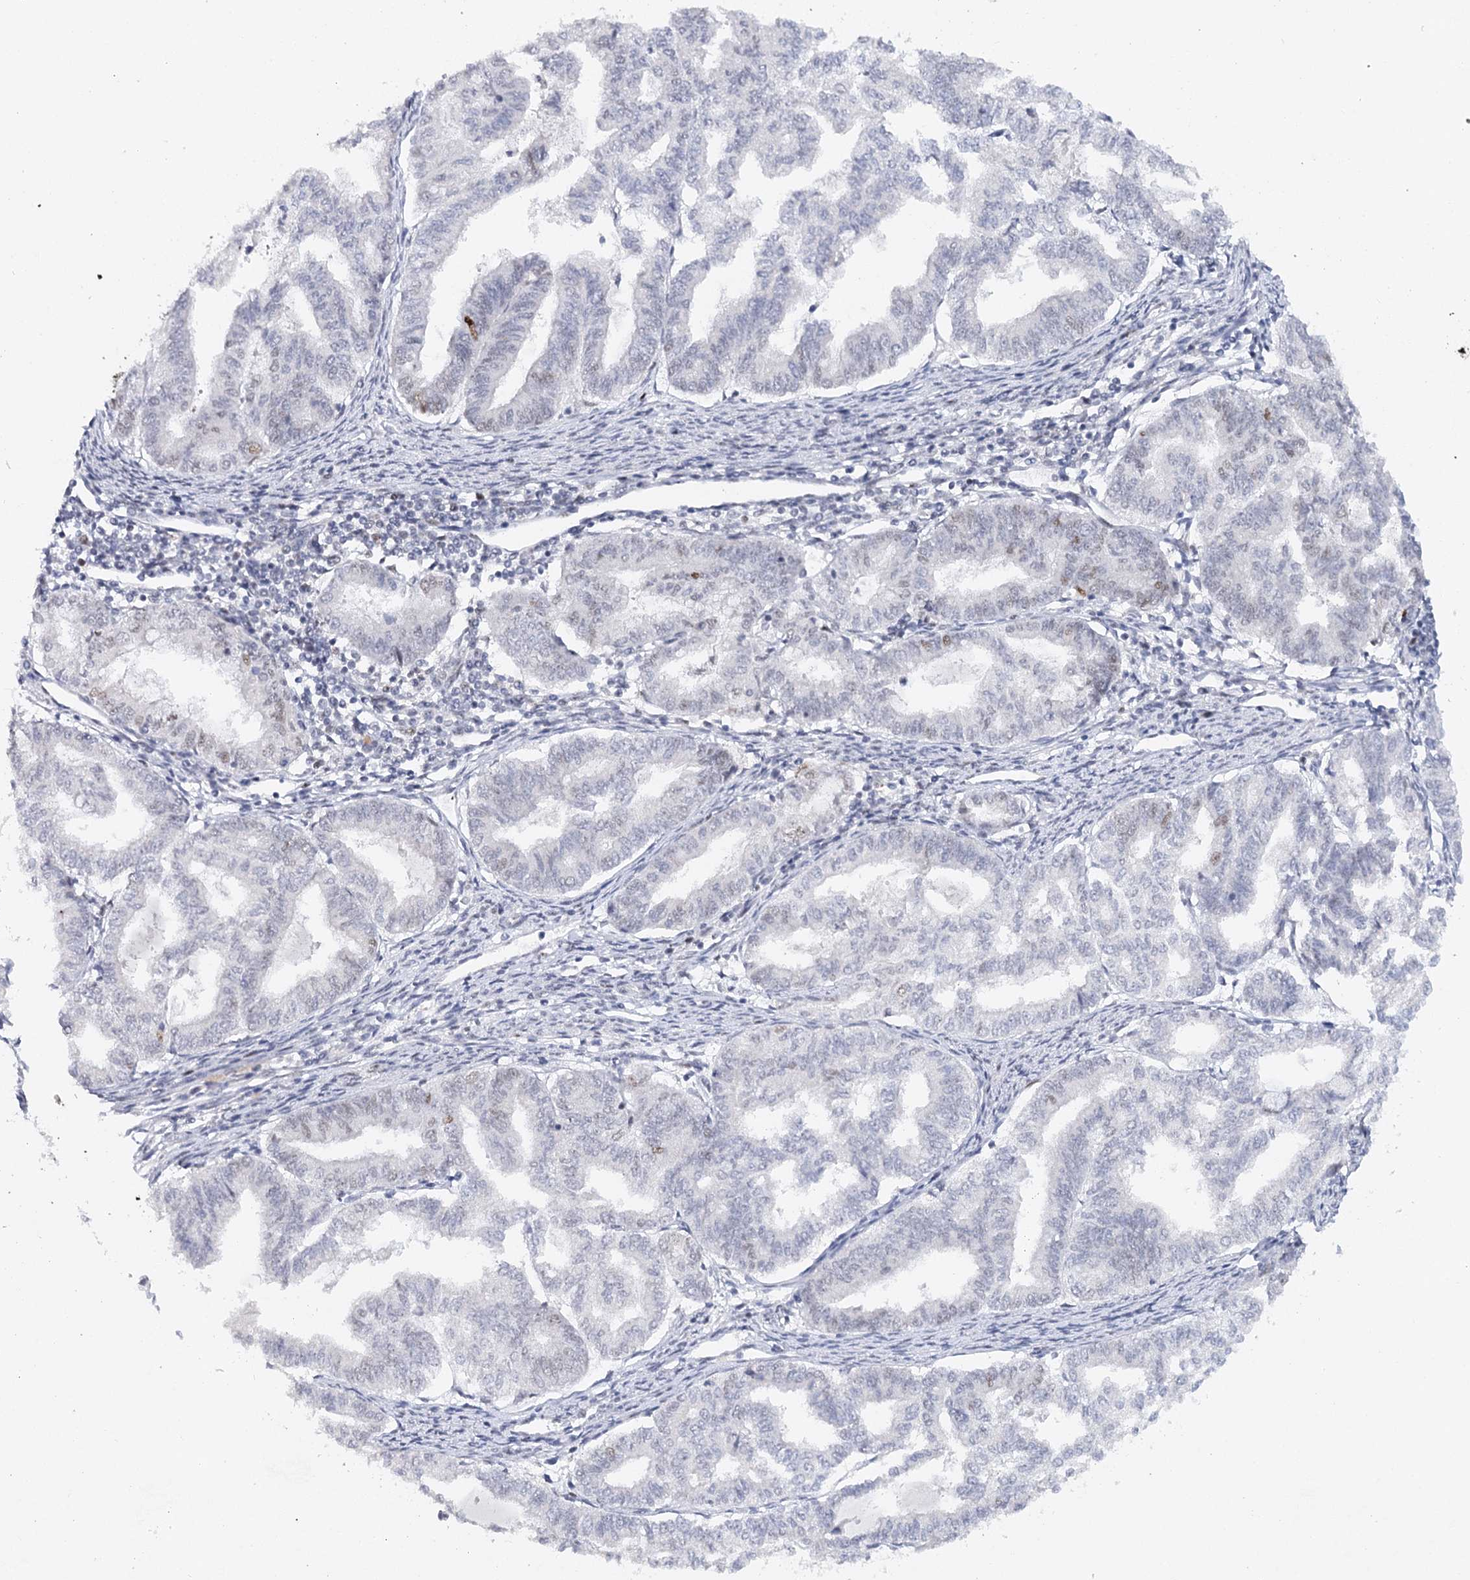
{"staining": {"intensity": "weak", "quantity": "<25%", "location": "nuclear"}, "tissue": "endometrial cancer", "cell_type": "Tumor cells", "image_type": "cancer", "snomed": [{"axis": "morphology", "description": "Adenocarcinoma, NOS"}, {"axis": "topography", "description": "Endometrium"}], "caption": "DAB (3,3'-diaminobenzidine) immunohistochemical staining of human endometrial cancer exhibits no significant positivity in tumor cells.", "gene": "TP53", "patient": {"sex": "female", "age": 79}}